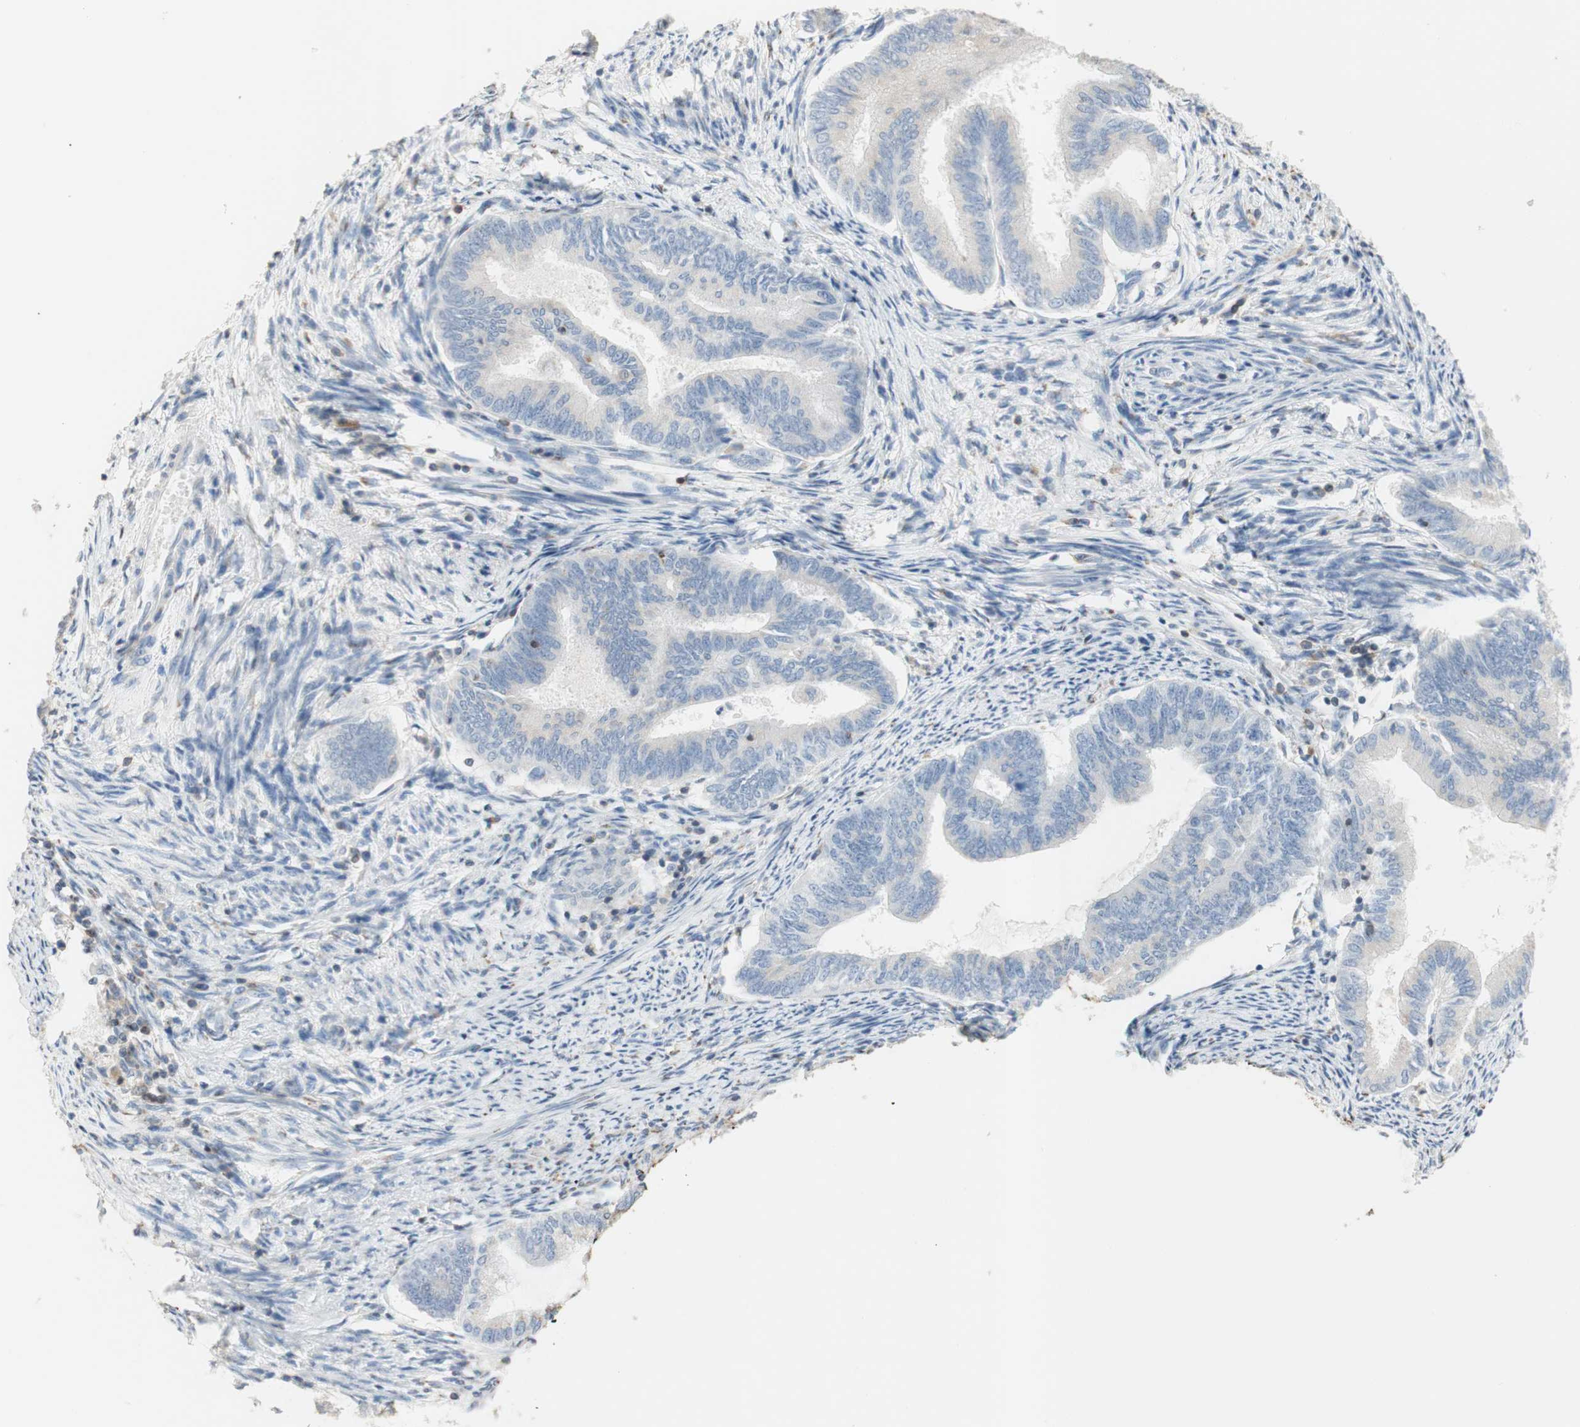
{"staining": {"intensity": "negative", "quantity": "none", "location": "none"}, "tissue": "endometrial cancer", "cell_type": "Tumor cells", "image_type": "cancer", "snomed": [{"axis": "morphology", "description": "Adenocarcinoma, NOS"}, {"axis": "topography", "description": "Endometrium"}], "caption": "Immunohistochemistry histopathology image of neoplastic tissue: endometrial adenocarcinoma stained with DAB (3,3'-diaminobenzidine) shows no significant protein staining in tumor cells.", "gene": "SPINK6", "patient": {"sex": "female", "age": 86}}